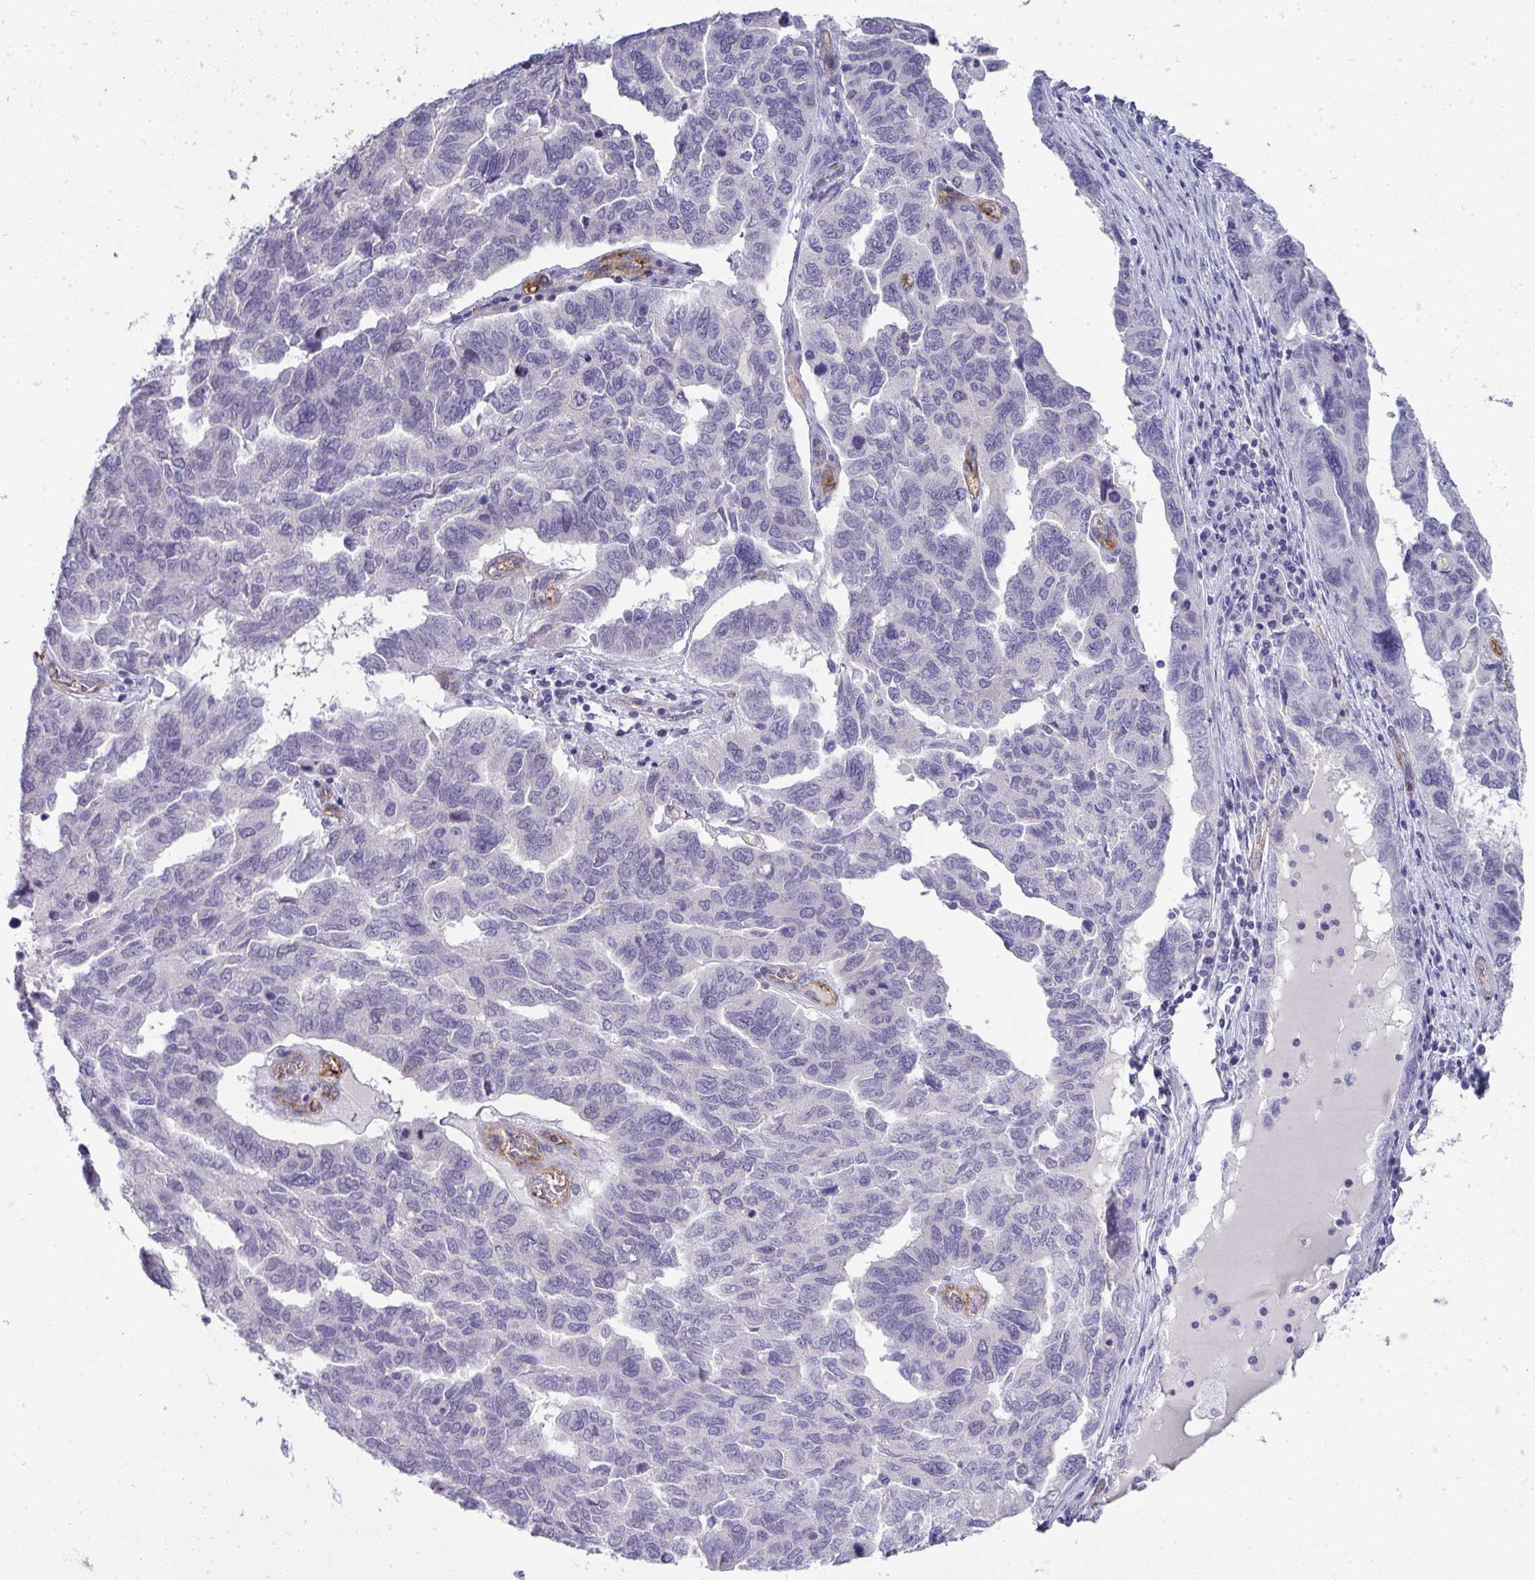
{"staining": {"intensity": "negative", "quantity": "none", "location": "none"}, "tissue": "ovarian cancer", "cell_type": "Tumor cells", "image_type": "cancer", "snomed": [{"axis": "morphology", "description": "Cystadenocarcinoma, serous, NOS"}, {"axis": "topography", "description": "Ovary"}], "caption": "IHC photomicrograph of serous cystadenocarcinoma (ovarian) stained for a protein (brown), which shows no staining in tumor cells. (Stains: DAB immunohistochemistry with hematoxylin counter stain, Microscopy: brightfield microscopy at high magnification).", "gene": "UBE2S", "patient": {"sex": "female", "age": 64}}